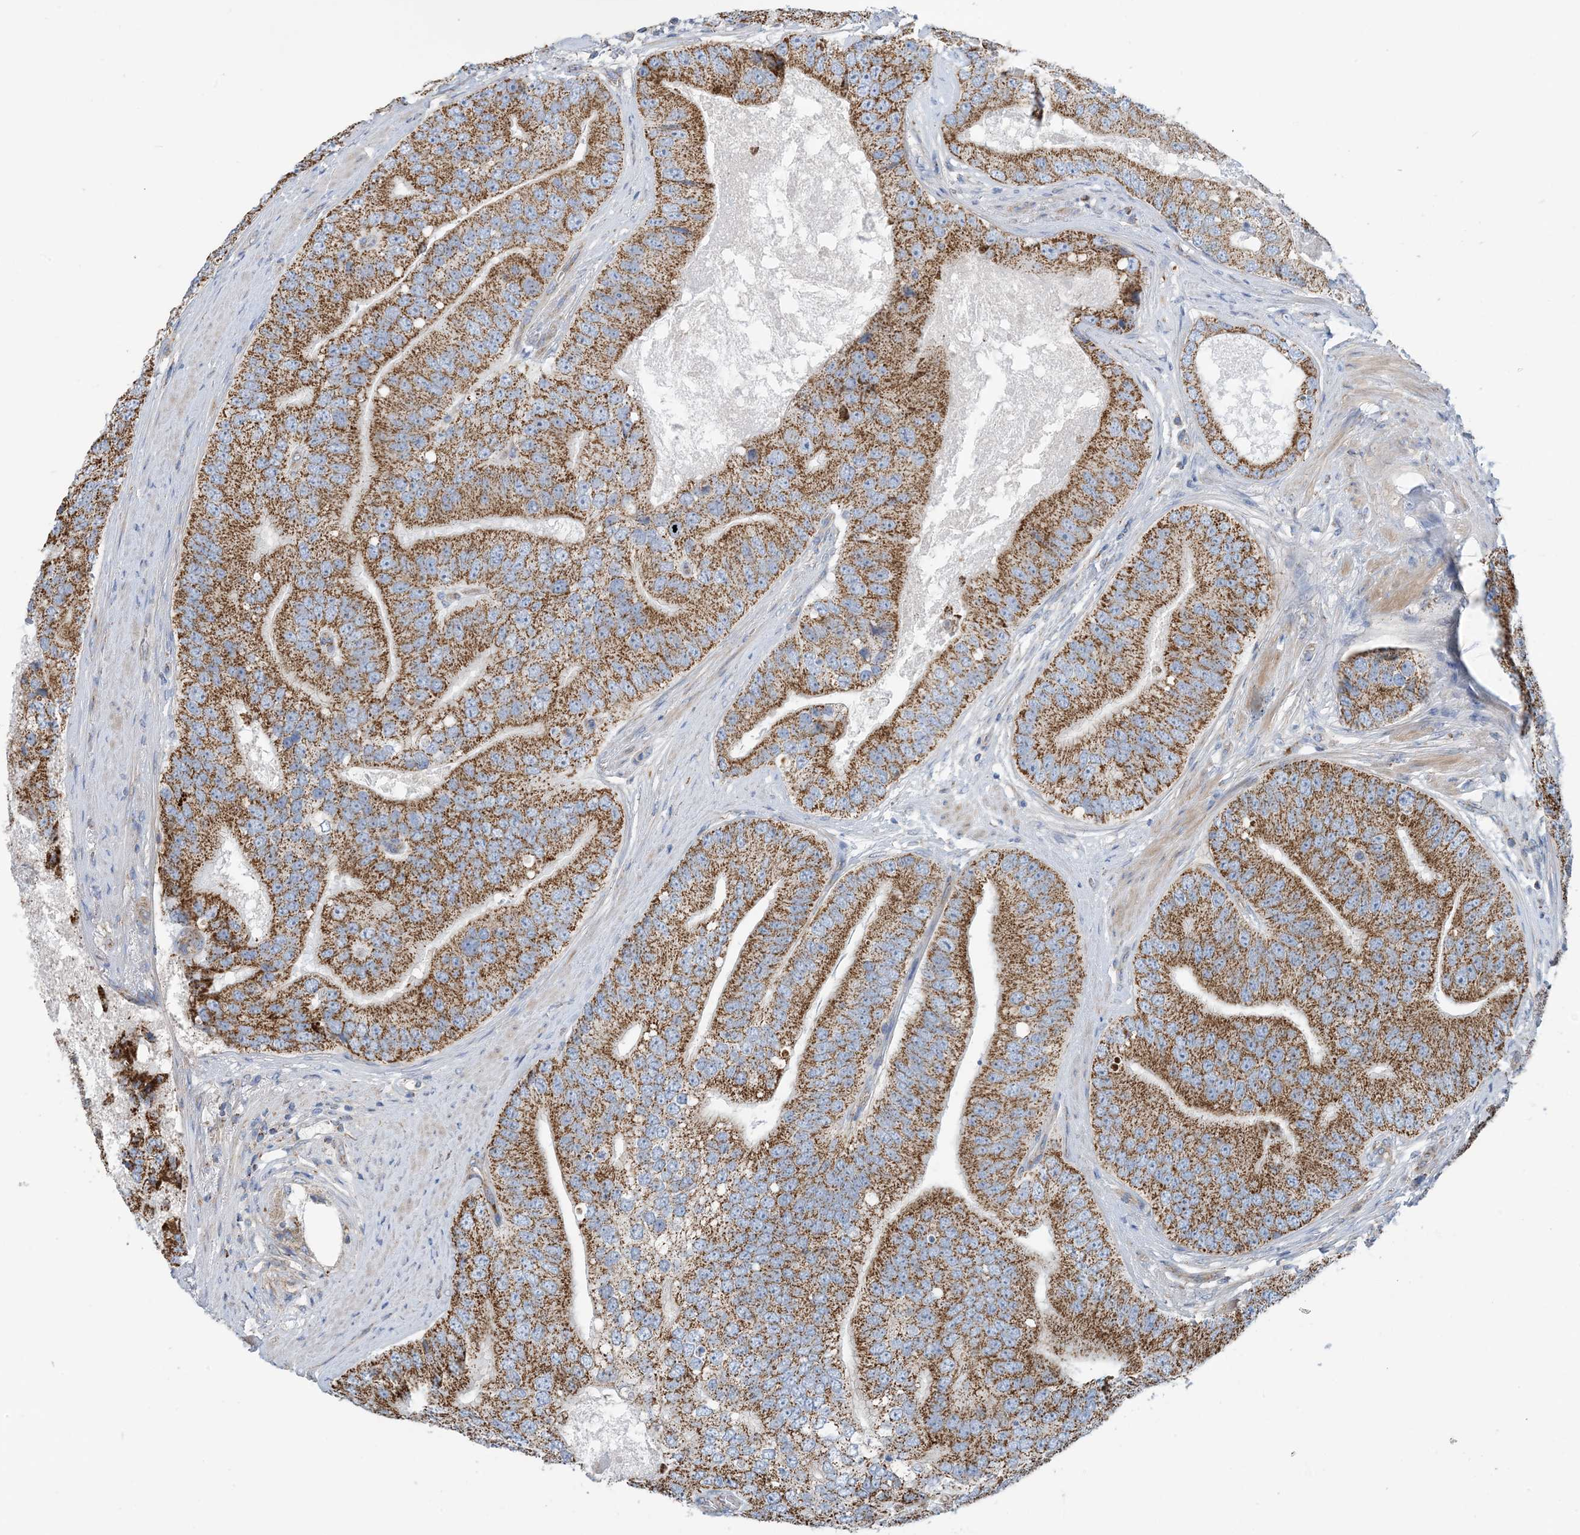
{"staining": {"intensity": "strong", "quantity": ">75%", "location": "cytoplasmic/membranous"}, "tissue": "prostate cancer", "cell_type": "Tumor cells", "image_type": "cancer", "snomed": [{"axis": "morphology", "description": "Adenocarcinoma, High grade"}, {"axis": "topography", "description": "Prostate"}], "caption": "DAB (3,3'-diaminobenzidine) immunohistochemical staining of human prostate cancer (adenocarcinoma (high-grade)) displays strong cytoplasmic/membranous protein staining in approximately >75% of tumor cells.", "gene": "PHOSPHO2", "patient": {"sex": "male", "age": 70}}